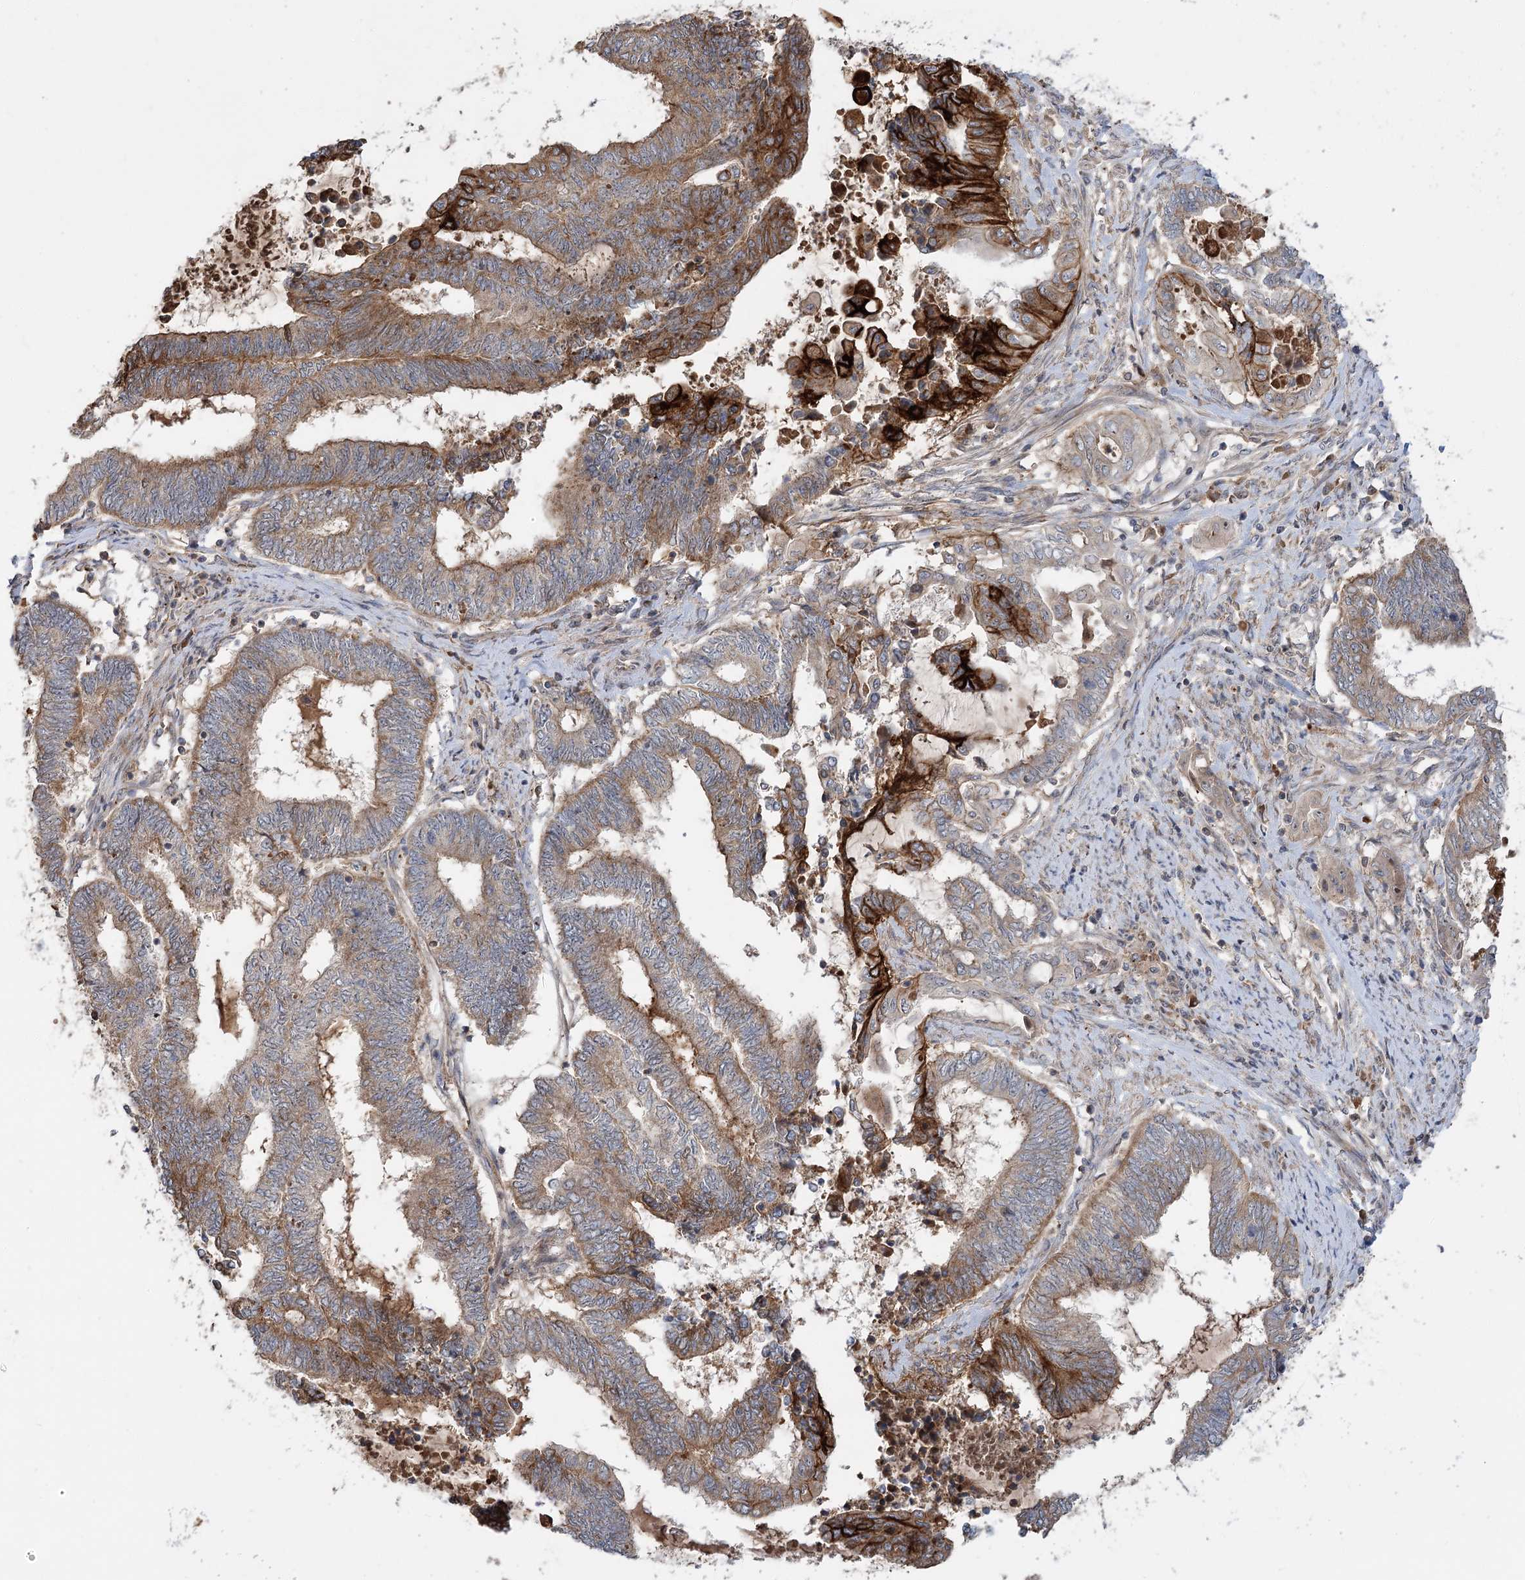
{"staining": {"intensity": "moderate", "quantity": "25%-75%", "location": "cytoplasmic/membranous"}, "tissue": "endometrial cancer", "cell_type": "Tumor cells", "image_type": "cancer", "snomed": [{"axis": "morphology", "description": "Adenocarcinoma, NOS"}, {"axis": "topography", "description": "Uterus"}, {"axis": "topography", "description": "Endometrium"}], "caption": "Protein staining by immunohistochemistry exhibits moderate cytoplasmic/membranous positivity in approximately 25%-75% of tumor cells in endometrial adenocarcinoma. Using DAB (3,3'-diaminobenzidine) (brown) and hematoxylin (blue) stains, captured at high magnification using brightfield microscopy.", "gene": "RAPGEF6", "patient": {"sex": "female", "age": 70}}